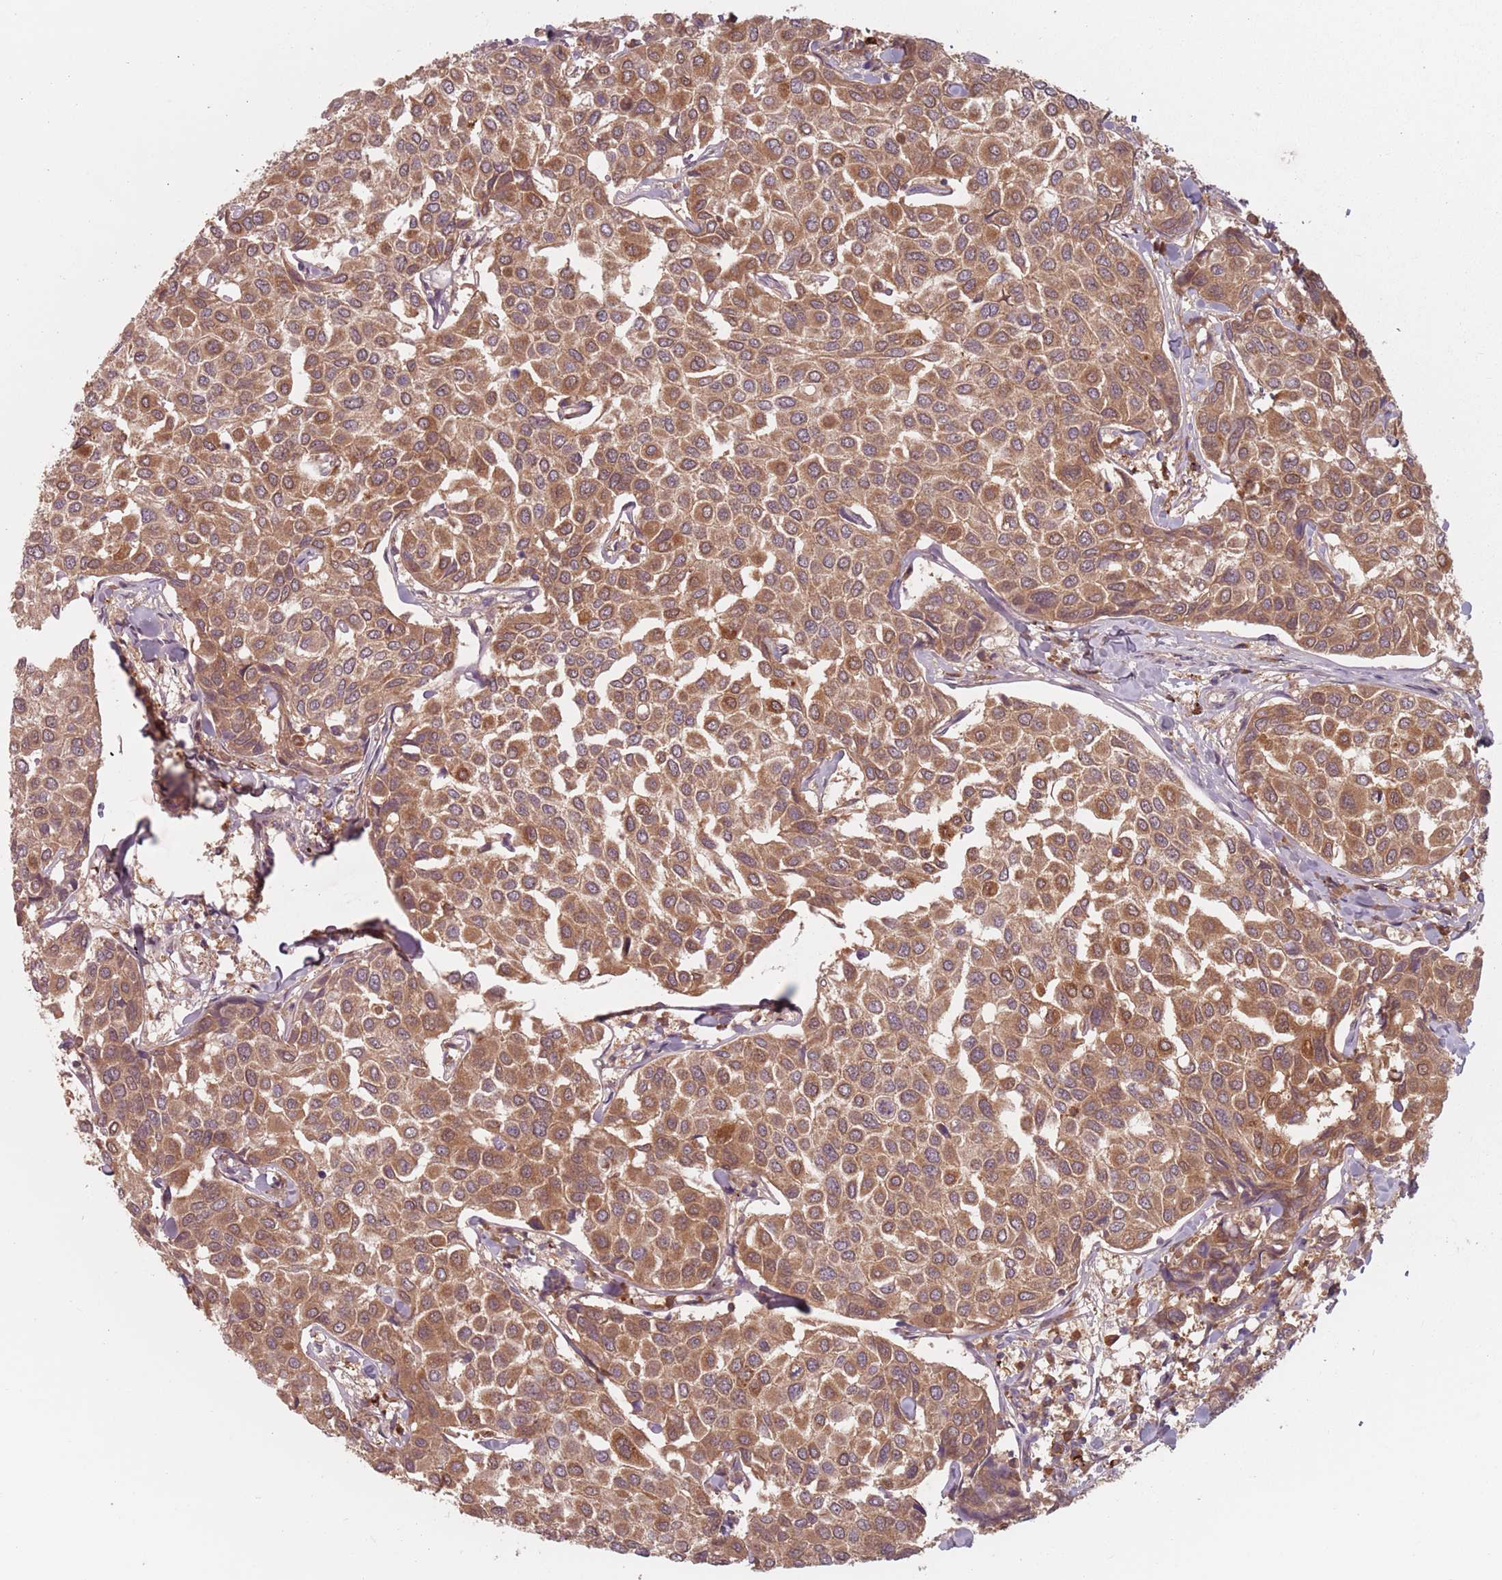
{"staining": {"intensity": "moderate", "quantity": ">75%", "location": "cytoplasmic/membranous"}, "tissue": "breast cancer", "cell_type": "Tumor cells", "image_type": "cancer", "snomed": [{"axis": "morphology", "description": "Duct carcinoma"}, {"axis": "topography", "description": "Breast"}], "caption": "A brown stain labels moderate cytoplasmic/membranous expression of a protein in breast cancer tumor cells.", "gene": "NAXE", "patient": {"sex": "female", "age": 55}}